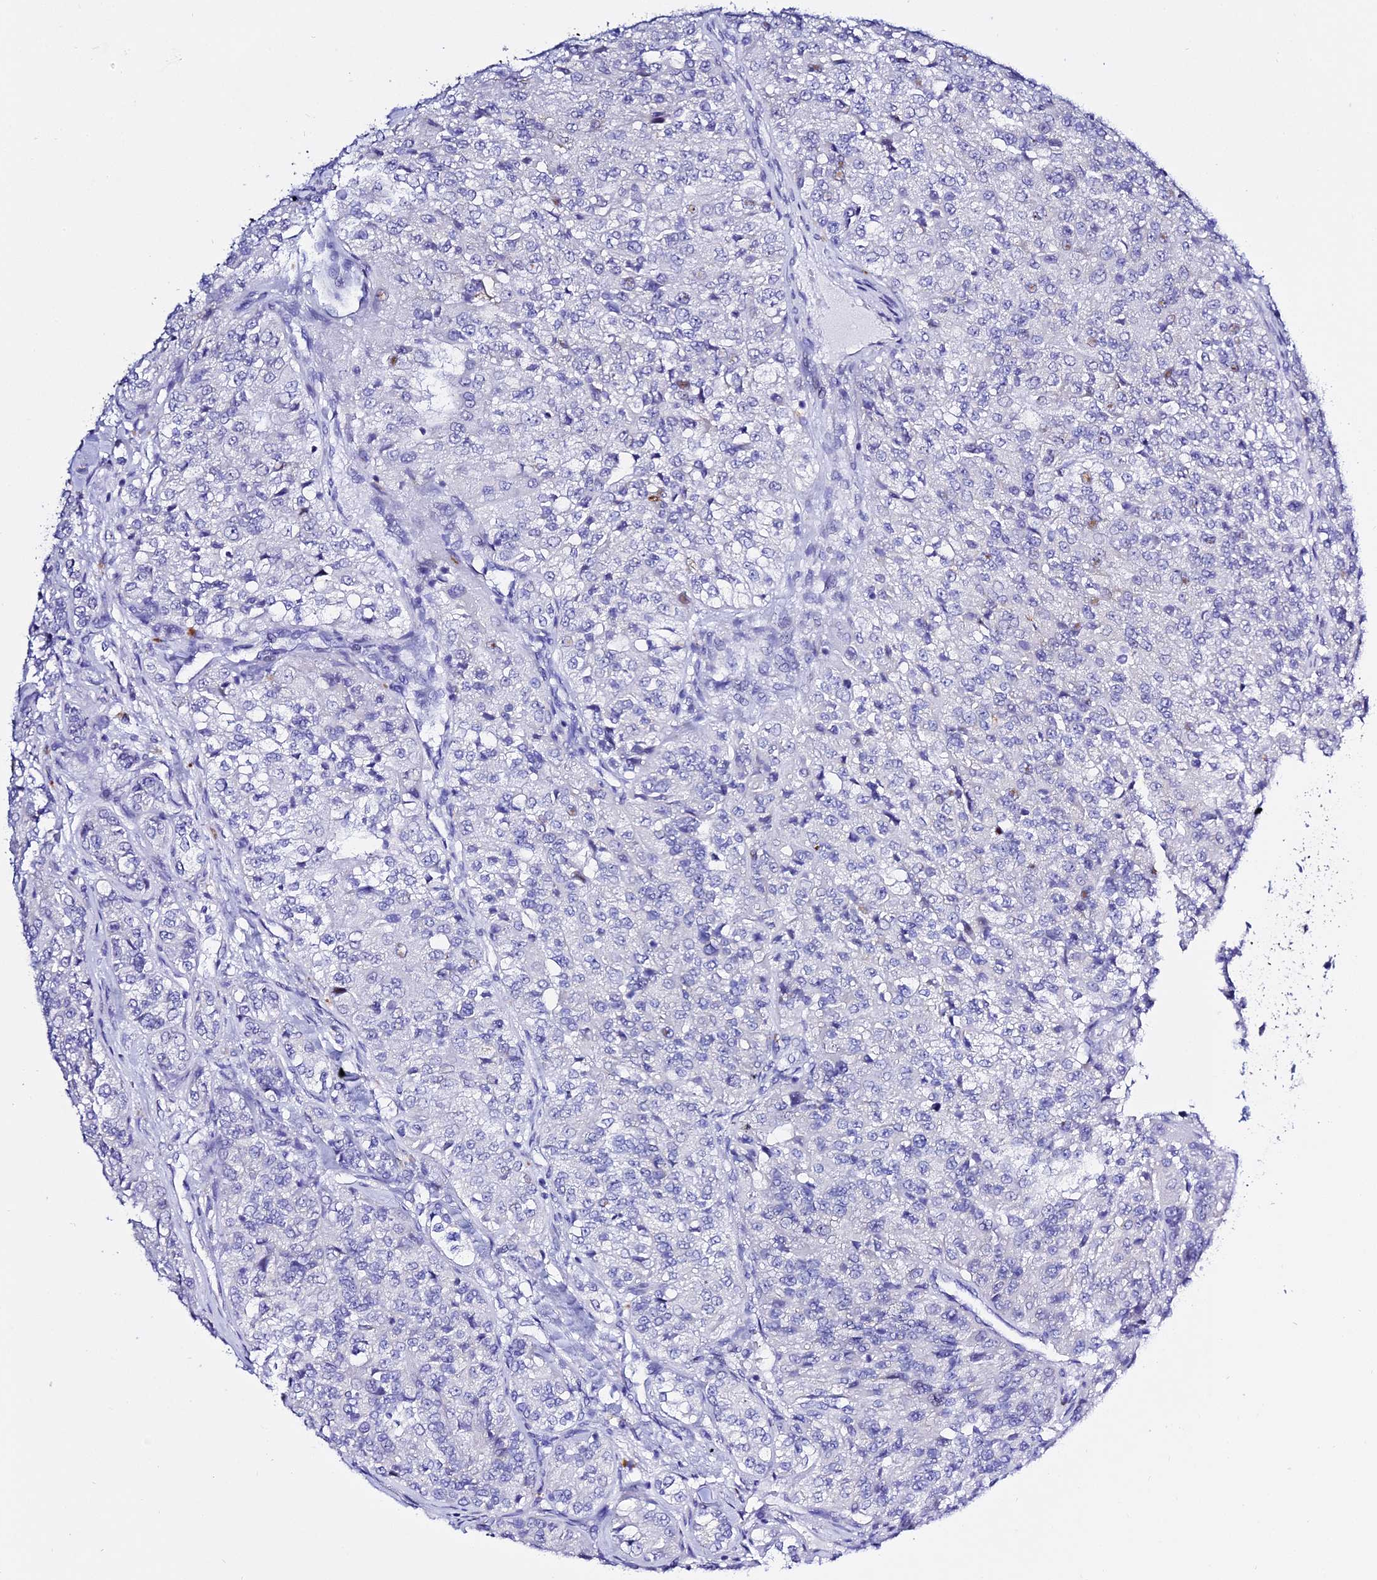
{"staining": {"intensity": "negative", "quantity": "none", "location": "none"}, "tissue": "renal cancer", "cell_type": "Tumor cells", "image_type": "cancer", "snomed": [{"axis": "morphology", "description": "Adenocarcinoma, NOS"}, {"axis": "topography", "description": "Kidney"}], "caption": "Immunohistochemistry of human renal cancer shows no positivity in tumor cells.", "gene": "POFUT2", "patient": {"sex": "female", "age": 63}}